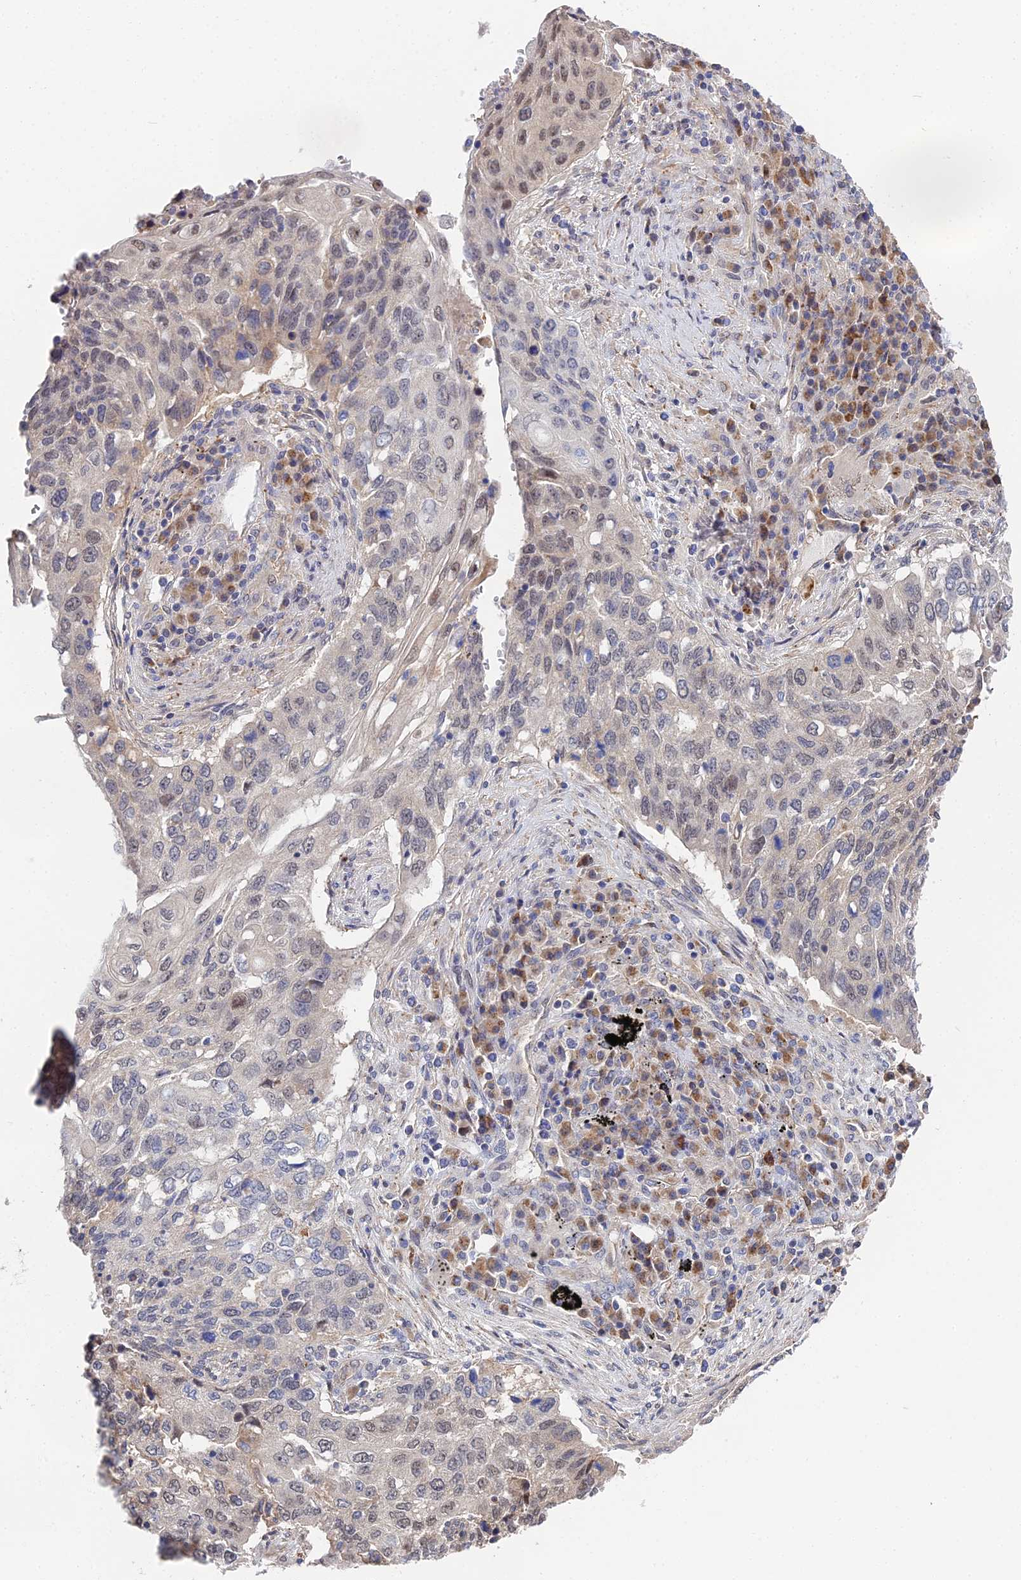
{"staining": {"intensity": "weak", "quantity": "25%-75%", "location": "nuclear"}, "tissue": "lung cancer", "cell_type": "Tumor cells", "image_type": "cancer", "snomed": [{"axis": "morphology", "description": "Squamous cell carcinoma, NOS"}, {"axis": "topography", "description": "Lung"}], "caption": "Protein expression analysis of human squamous cell carcinoma (lung) reveals weak nuclear staining in approximately 25%-75% of tumor cells. The protein is shown in brown color, while the nuclei are stained blue.", "gene": "DNAH14", "patient": {"sex": "female", "age": 63}}